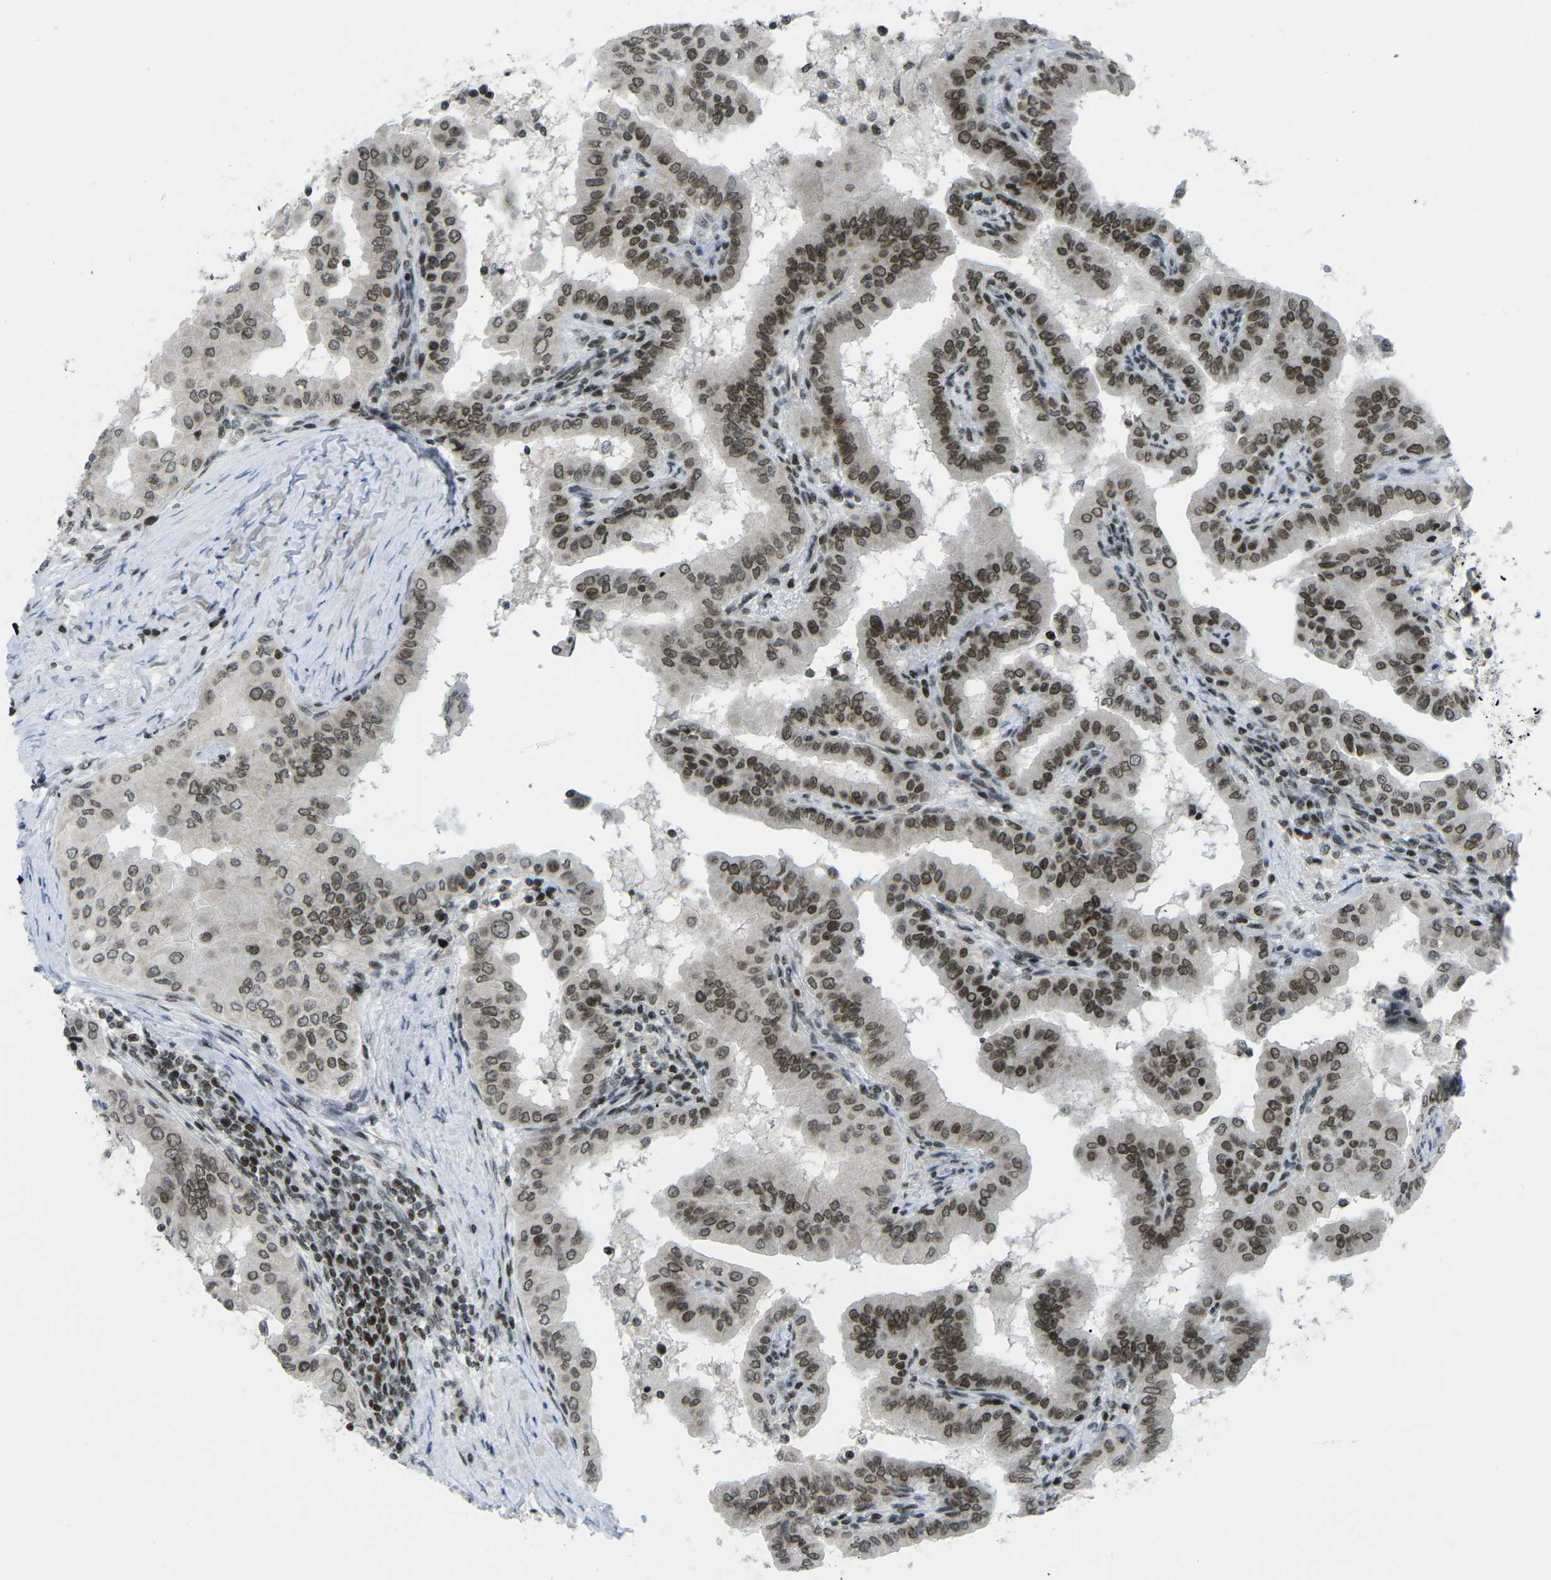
{"staining": {"intensity": "moderate", "quantity": ">75%", "location": "nuclear"}, "tissue": "thyroid cancer", "cell_type": "Tumor cells", "image_type": "cancer", "snomed": [{"axis": "morphology", "description": "Papillary adenocarcinoma, NOS"}, {"axis": "topography", "description": "Thyroid gland"}], "caption": "Tumor cells show medium levels of moderate nuclear staining in approximately >75% of cells in thyroid cancer (papillary adenocarcinoma).", "gene": "EME1", "patient": {"sex": "male", "age": 33}}